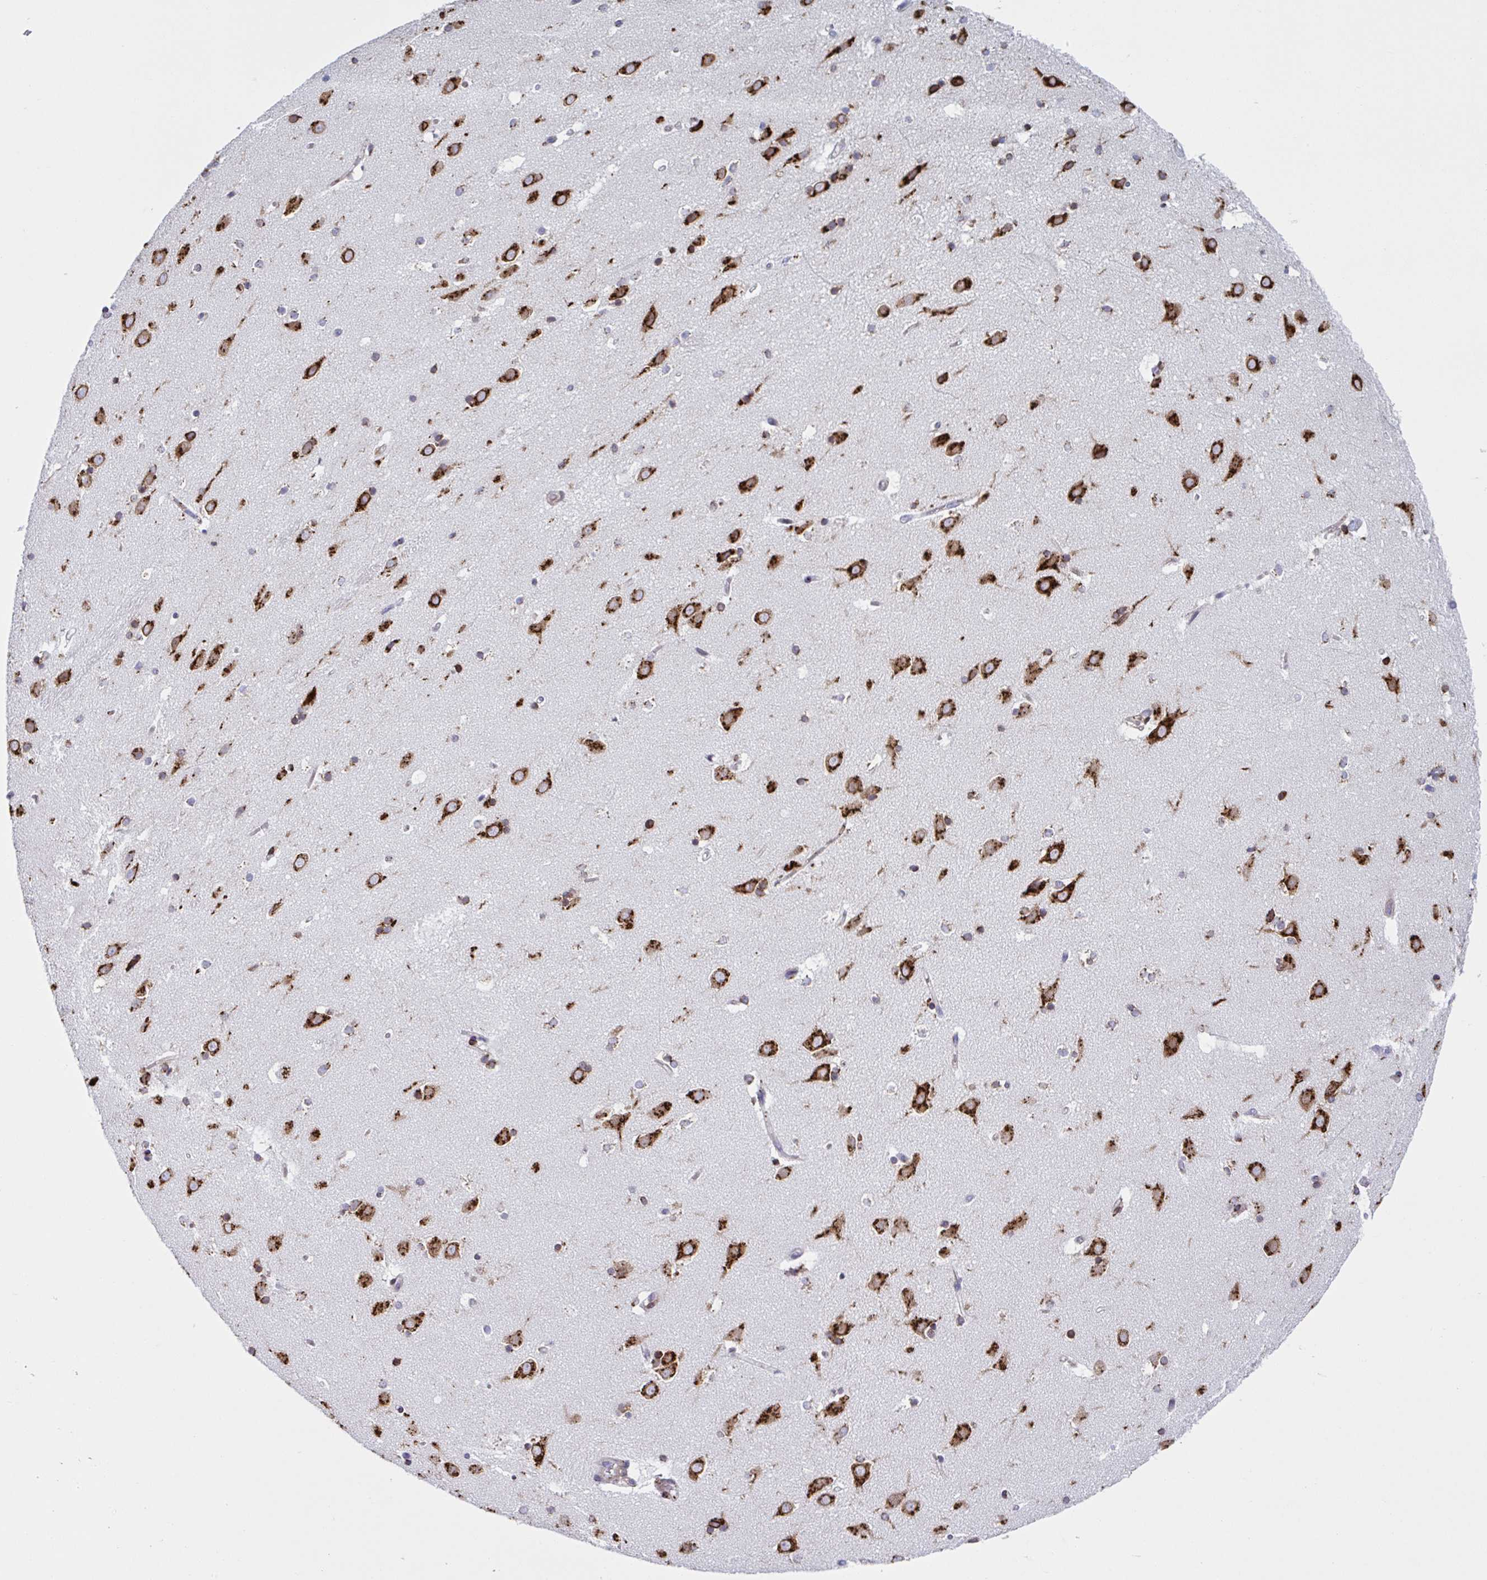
{"staining": {"intensity": "moderate", "quantity": "<25%", "location": "cytoplasmic/membranous"}, "tissue": "caudate", "cell_type": "Glial cells", "image_type": "normal", "snomed": [{"axis": "morphology", "description": "Normal tissue, NOS"}, {"axis": "topography", "description": "Lateral ventricle wall"}], "caption": "IHC photomicrograph of unremarkable caudate: human caudate stained using IHC displays low levels of moderate protein expression localized specifically in the cytoplasmic/membranous of glial cells, appearing as a cytoplasmic/membranous brown color.", "gene": "RFK", "patient": {"sex": "male", "age": 37}}